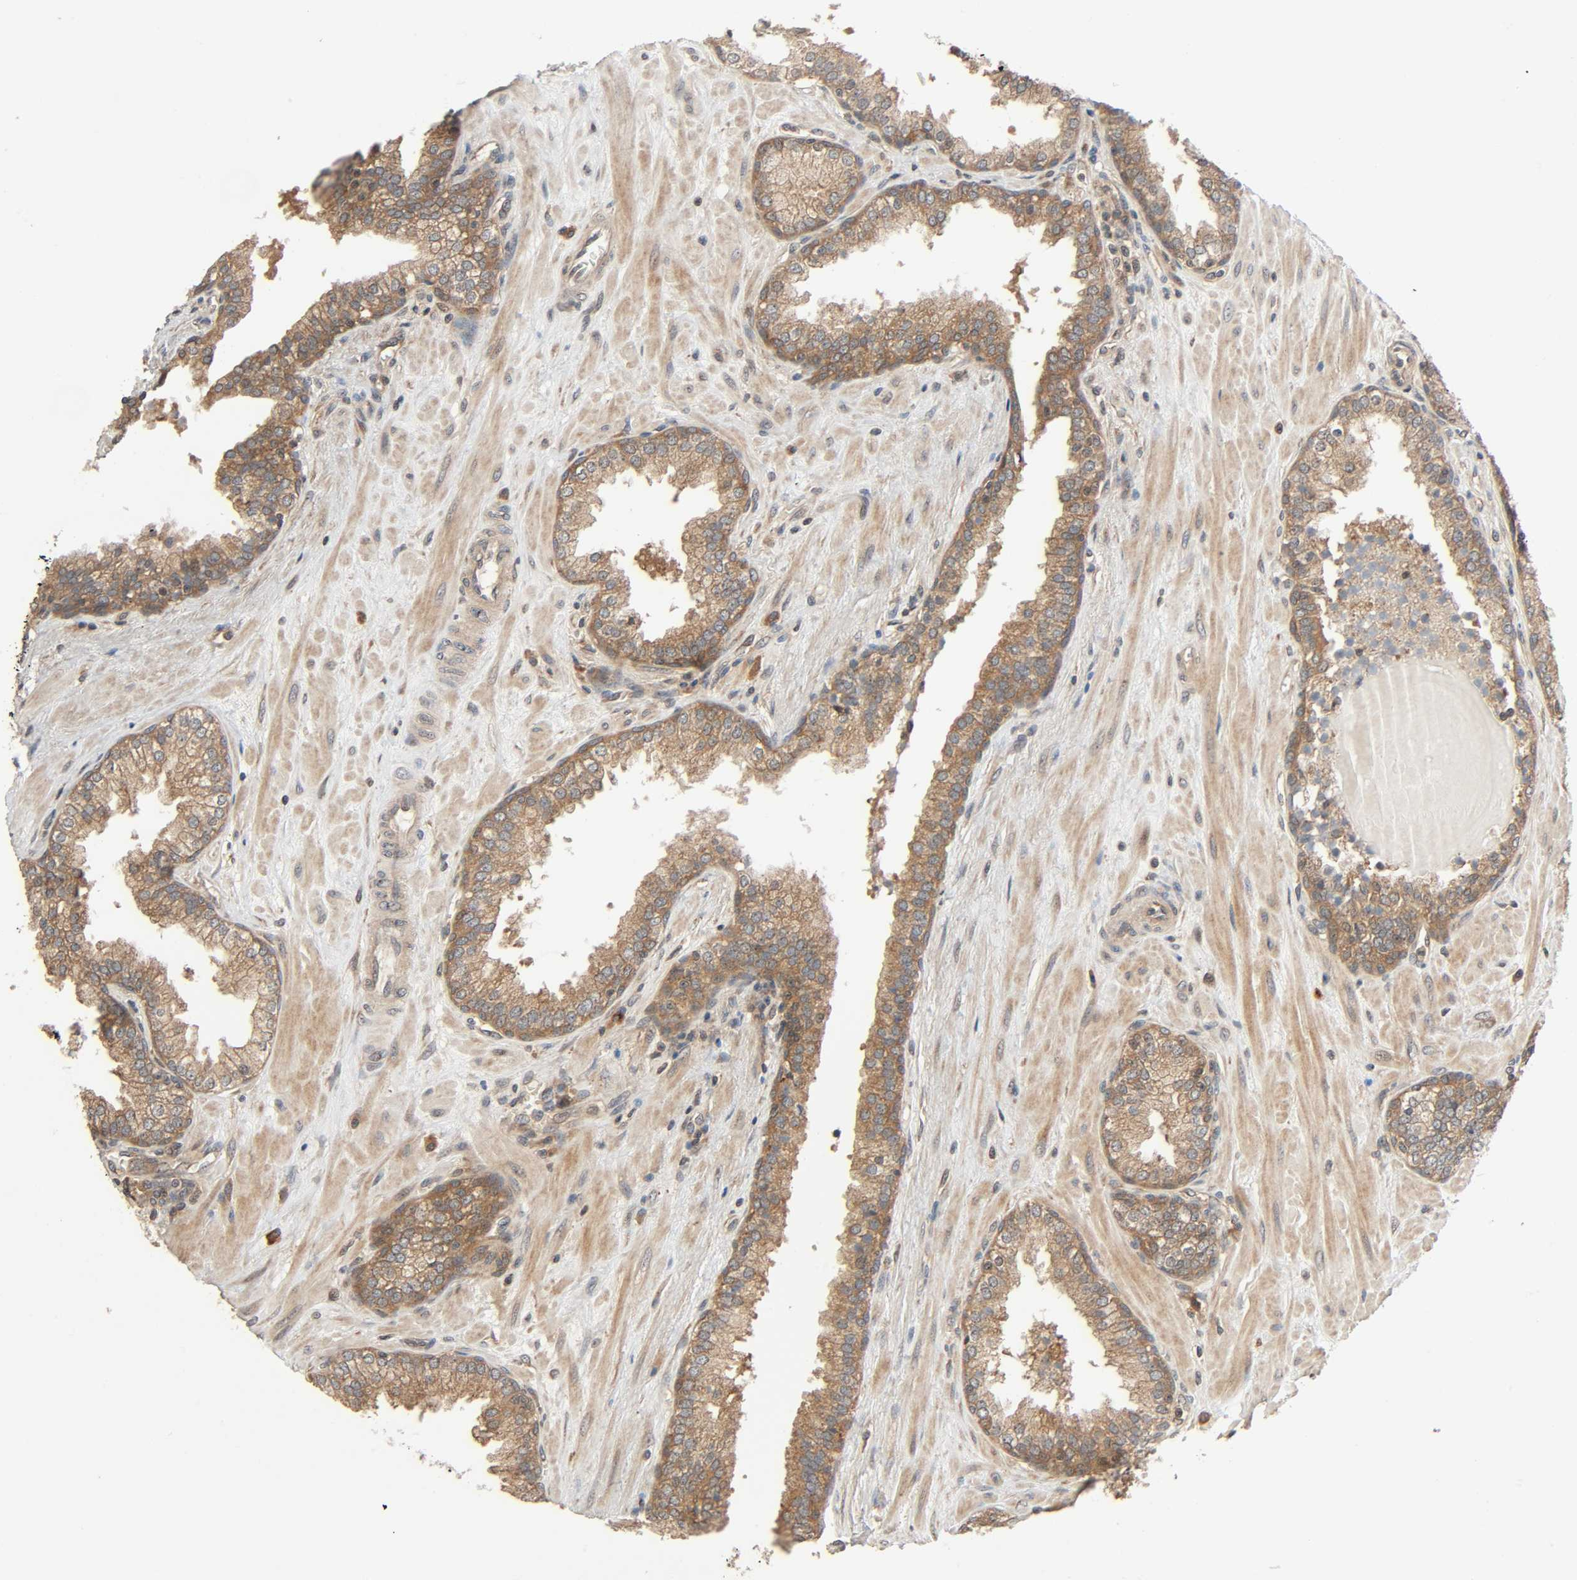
{"staining": {"intensity": "weak", "quantity": ">75%", "location": "cytoplasmic/membranous"}, "tissue": "prostate", "cell_type": "Glandular cells", "image_type": "normal", "snomed": [{"axis": "morphology", "description": "Normal tissue, NOS"}, {"axis": "topography", "description": "Prostate"}], "caption": "Glandular cells show low levels of weak cytoplasmic/membranous positivity in about >75% of cells in benign human prostate. The protein of interest is shown in brown color, while the nuclei are stained blue.", "gene": "PPP2R1B", "patient": {"sex": "male", "age": 51}}